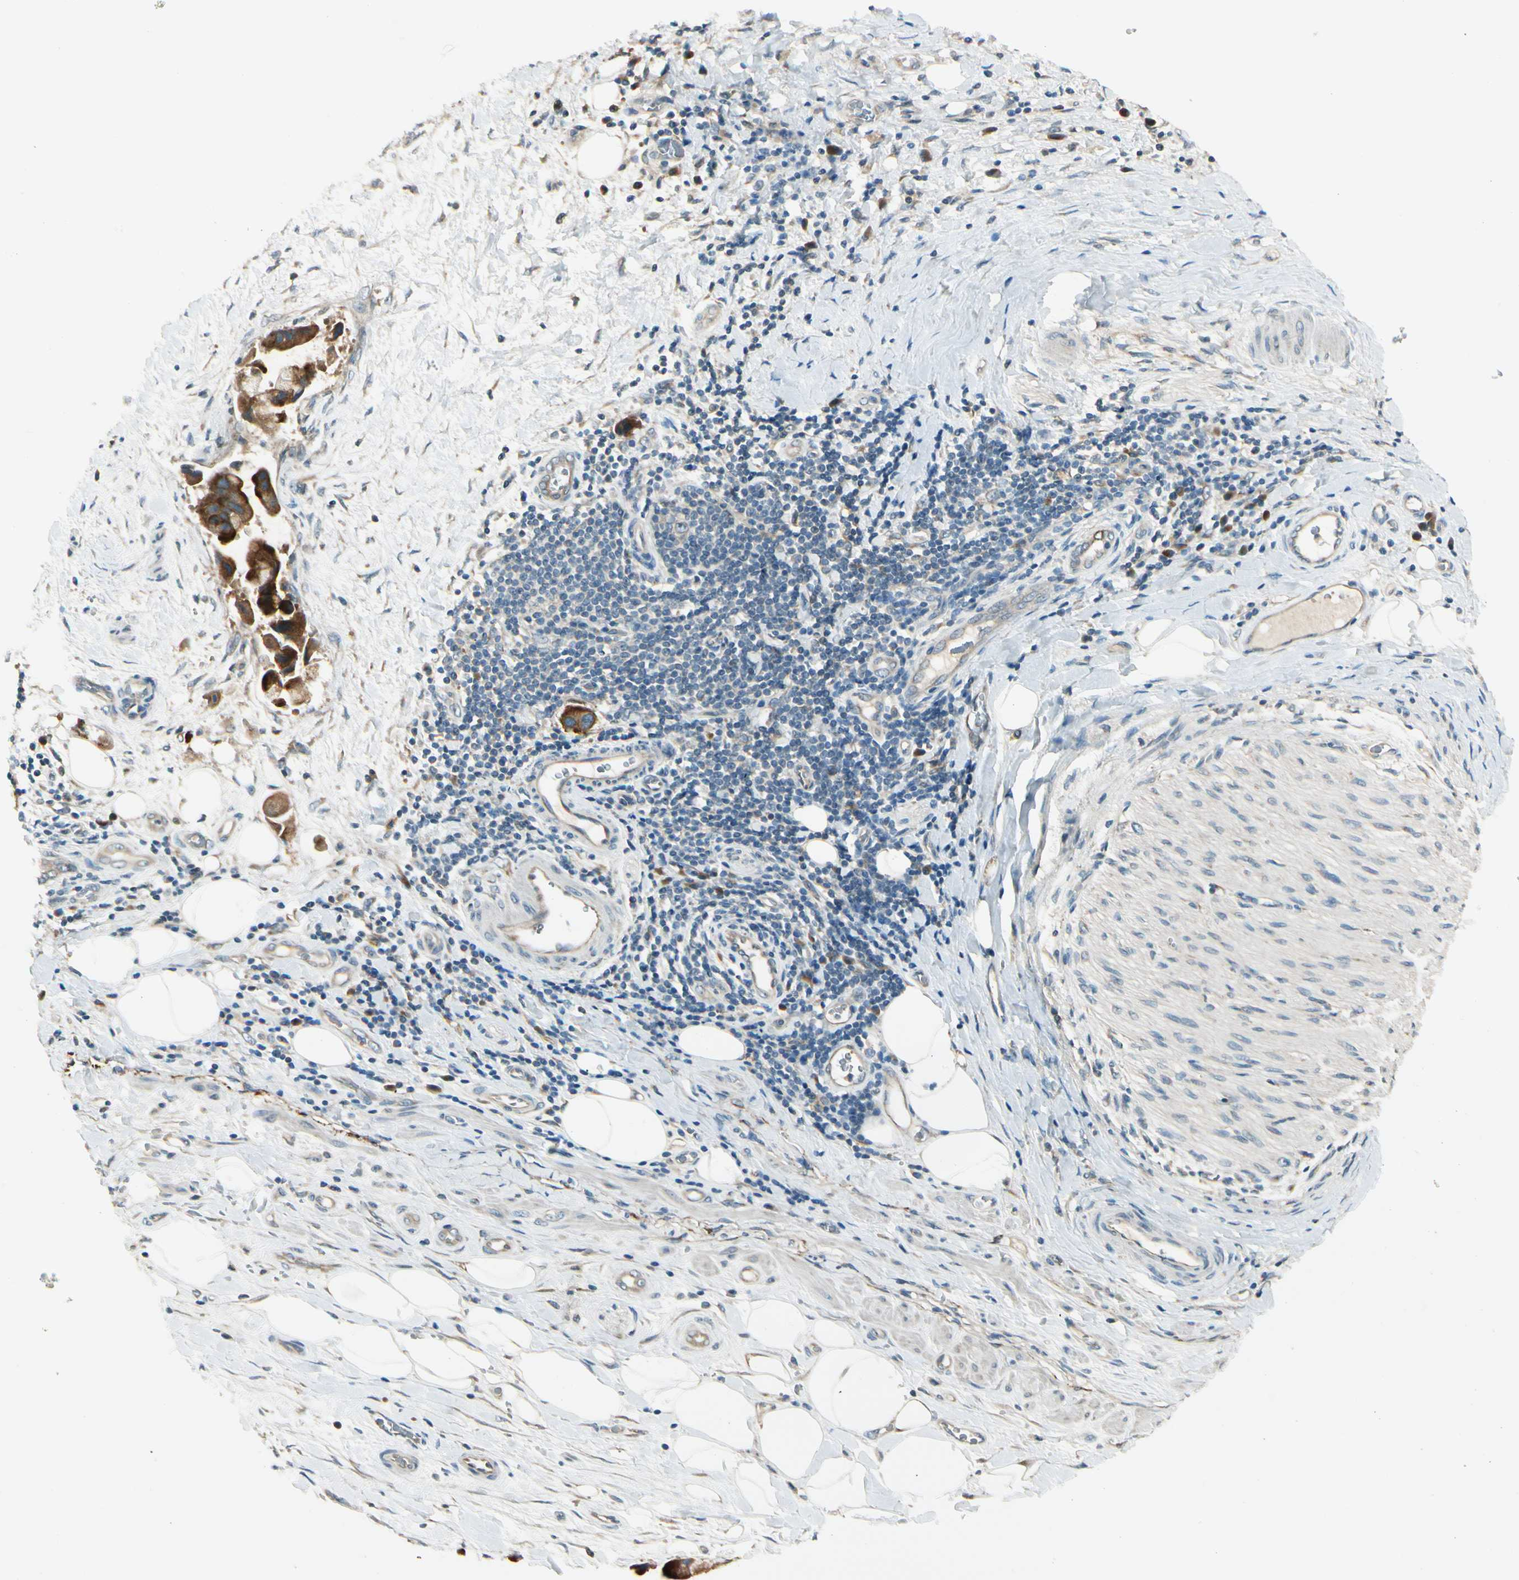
{"staining": {"intensity": "strong", "quantity": ">75%", "location": "cytoplasmic/membranous"}, "tissue": "liver cancer", "cell_type": "Tumor cells", "image_type": "cancer", "snomed": [{"axis": "morphology", "description": "Normal tissue, NOS"}, {"axis": "morphology", "description": "Cholangiocarcinoma"}, {"axis": "topography", "description": "Liver"}, {"axis": "topography", "description": "Peripheral nerve tissue"}], "caption": "Immunohistochemical staining of human cholangiocarcinoma (liver) displays high levels of strong cytoplasmic/membranous protein staining in about >75% of tumor cells. Using DAB (3,3'-diaminobenzidine) (brown) and hematoxylin (blue) stains, captured at high magnification using brightfield microscopy.", "gene": "BNIP1", "patient": {"sex": "male", "age": 50}}